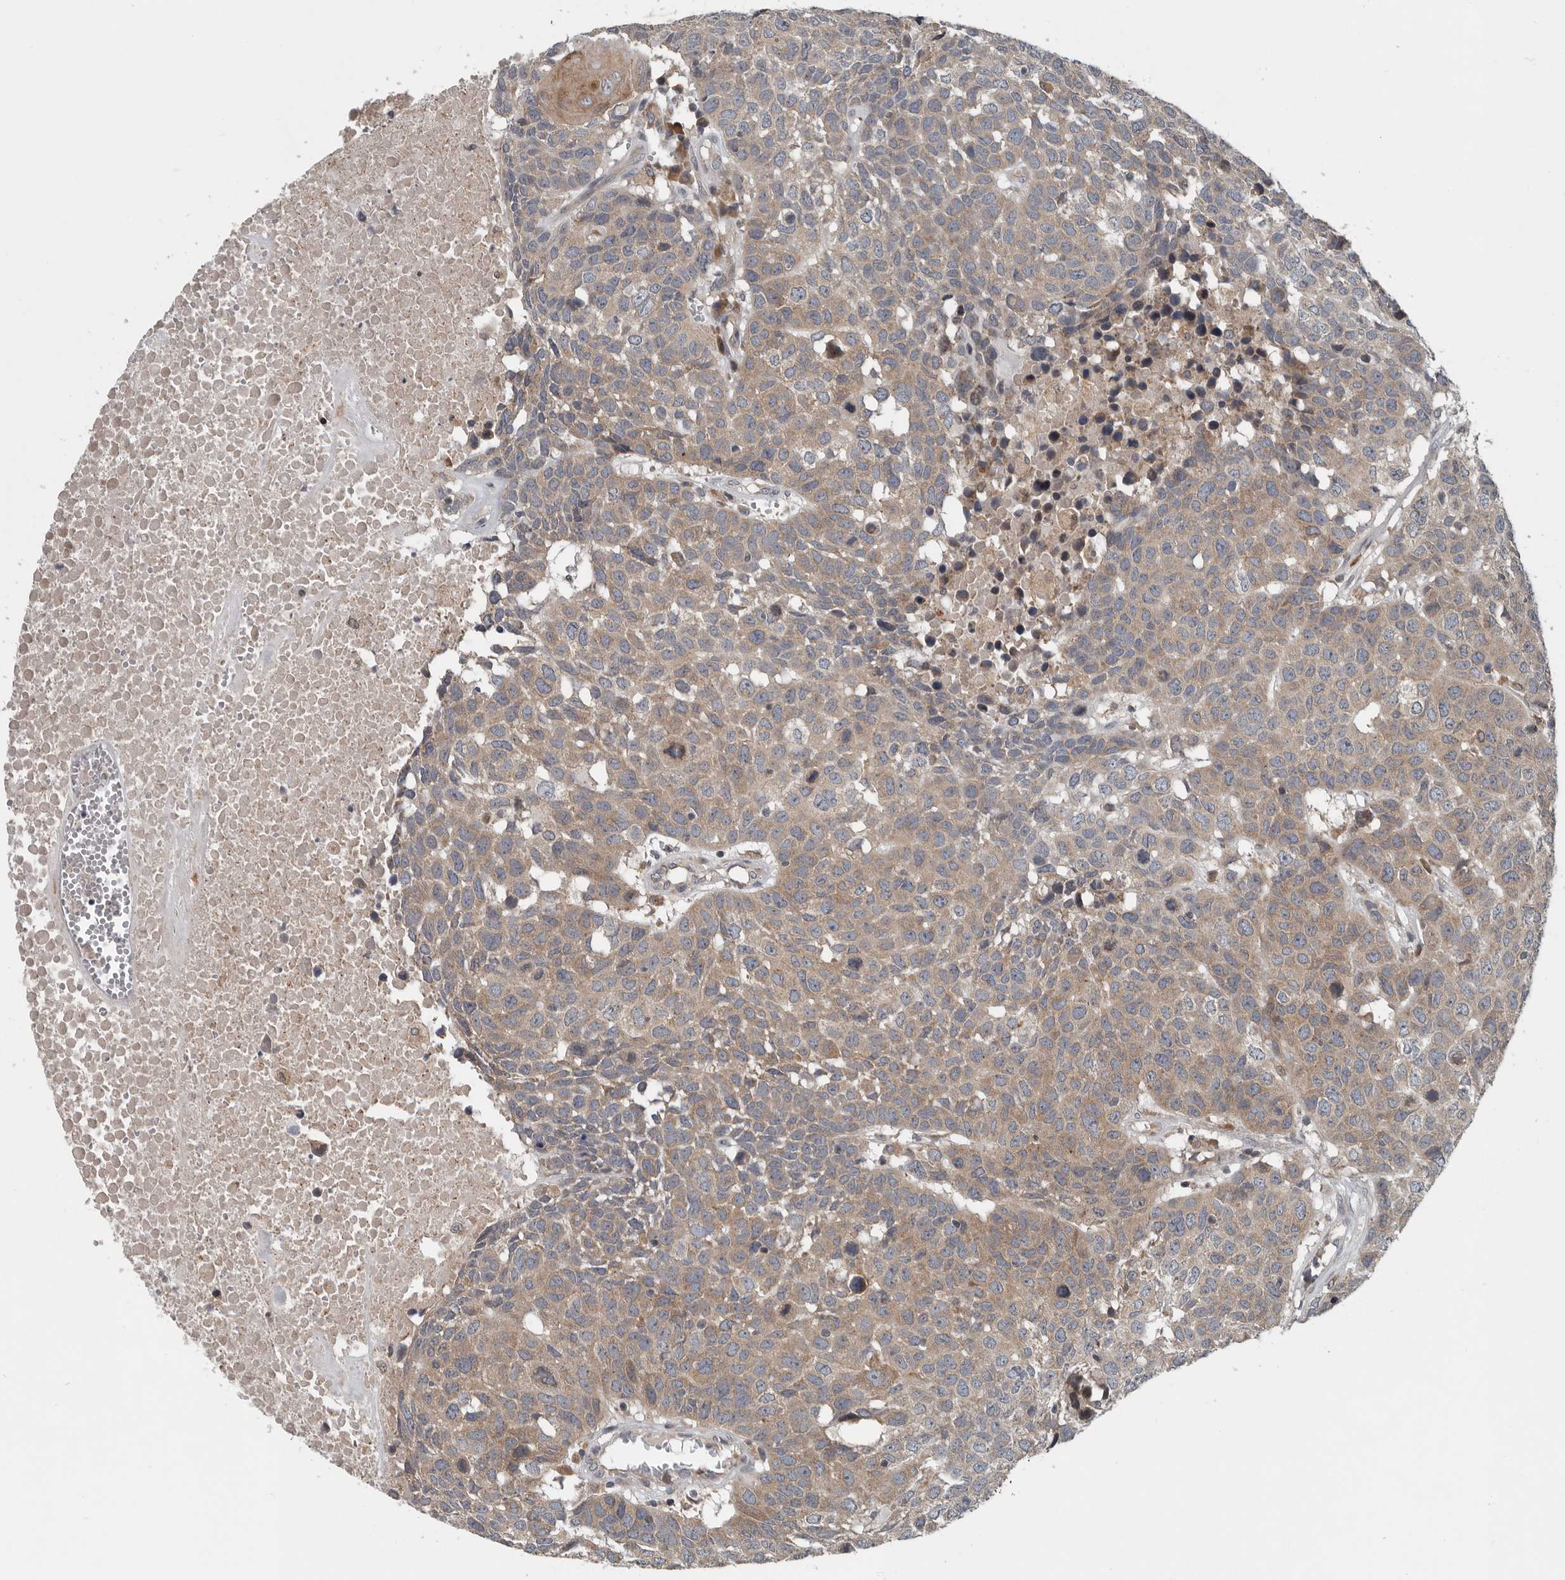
{"staining": {"intensity": "weak", "quantity": ">75%", "location": "cytoplasmic/membranous"}, "tissue": "head and neck cancer", "cell_type": "Tumor cells", "image_type": "cancer", "snomed": [{"axis": "morphology", "description": "Squamous cell carcinoma, NOS"}, {"axis": "topography", "description": "Head-Neck"}], "caption": "DAB (3,3'-diaminobenzidine) immunohistochemical staining of human head and neck cancer (squamous cell carcinoma) shows weak cytoplasmic/membranous protein positivity in approximately >75% of tumor cells.", "gene": "TMEM199", "patient": {"sex": "male", "age": 66}}